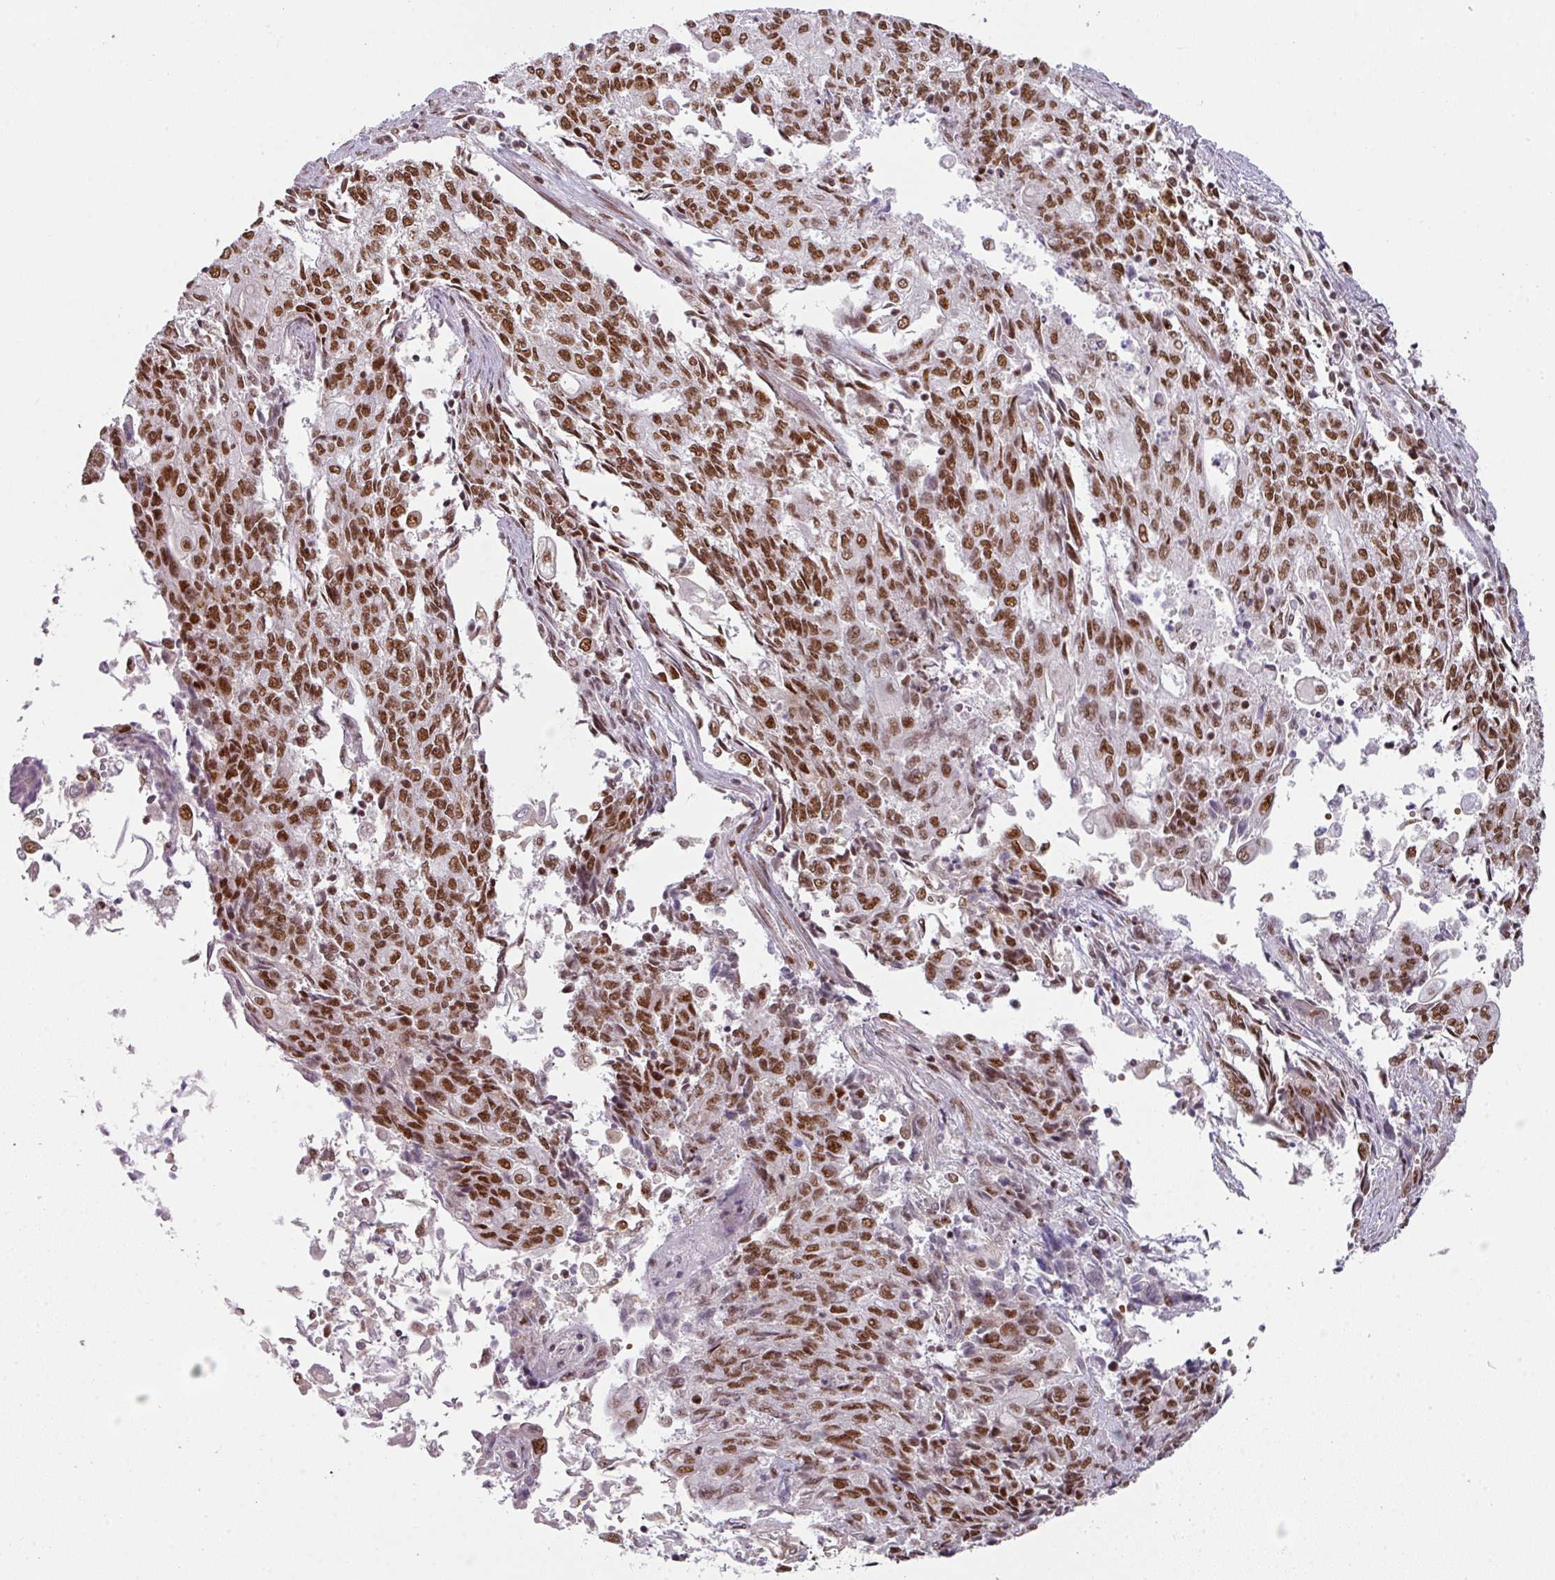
{"staining": {"intensity": "moderate", "quantity": ">75%", "location": "nuclear"}, "tissue": "endometrial cancer", "cell_type": "Tumor cells", "image_type": "cancer", "snomed": [{"axis": "morphology", "description": "Adenocarcinoma, NOS"}, {"axis": "topography", "description": "Endometrium"}], "caption": "About >75% of tumor cells in adenocarcinoma (endometrial) demonstrate moderate nuclear protein expression as visualized by brown immunohistochemical staining.", "gene": "NCOA5", "patient": {"sex": "female", "age": 54}}